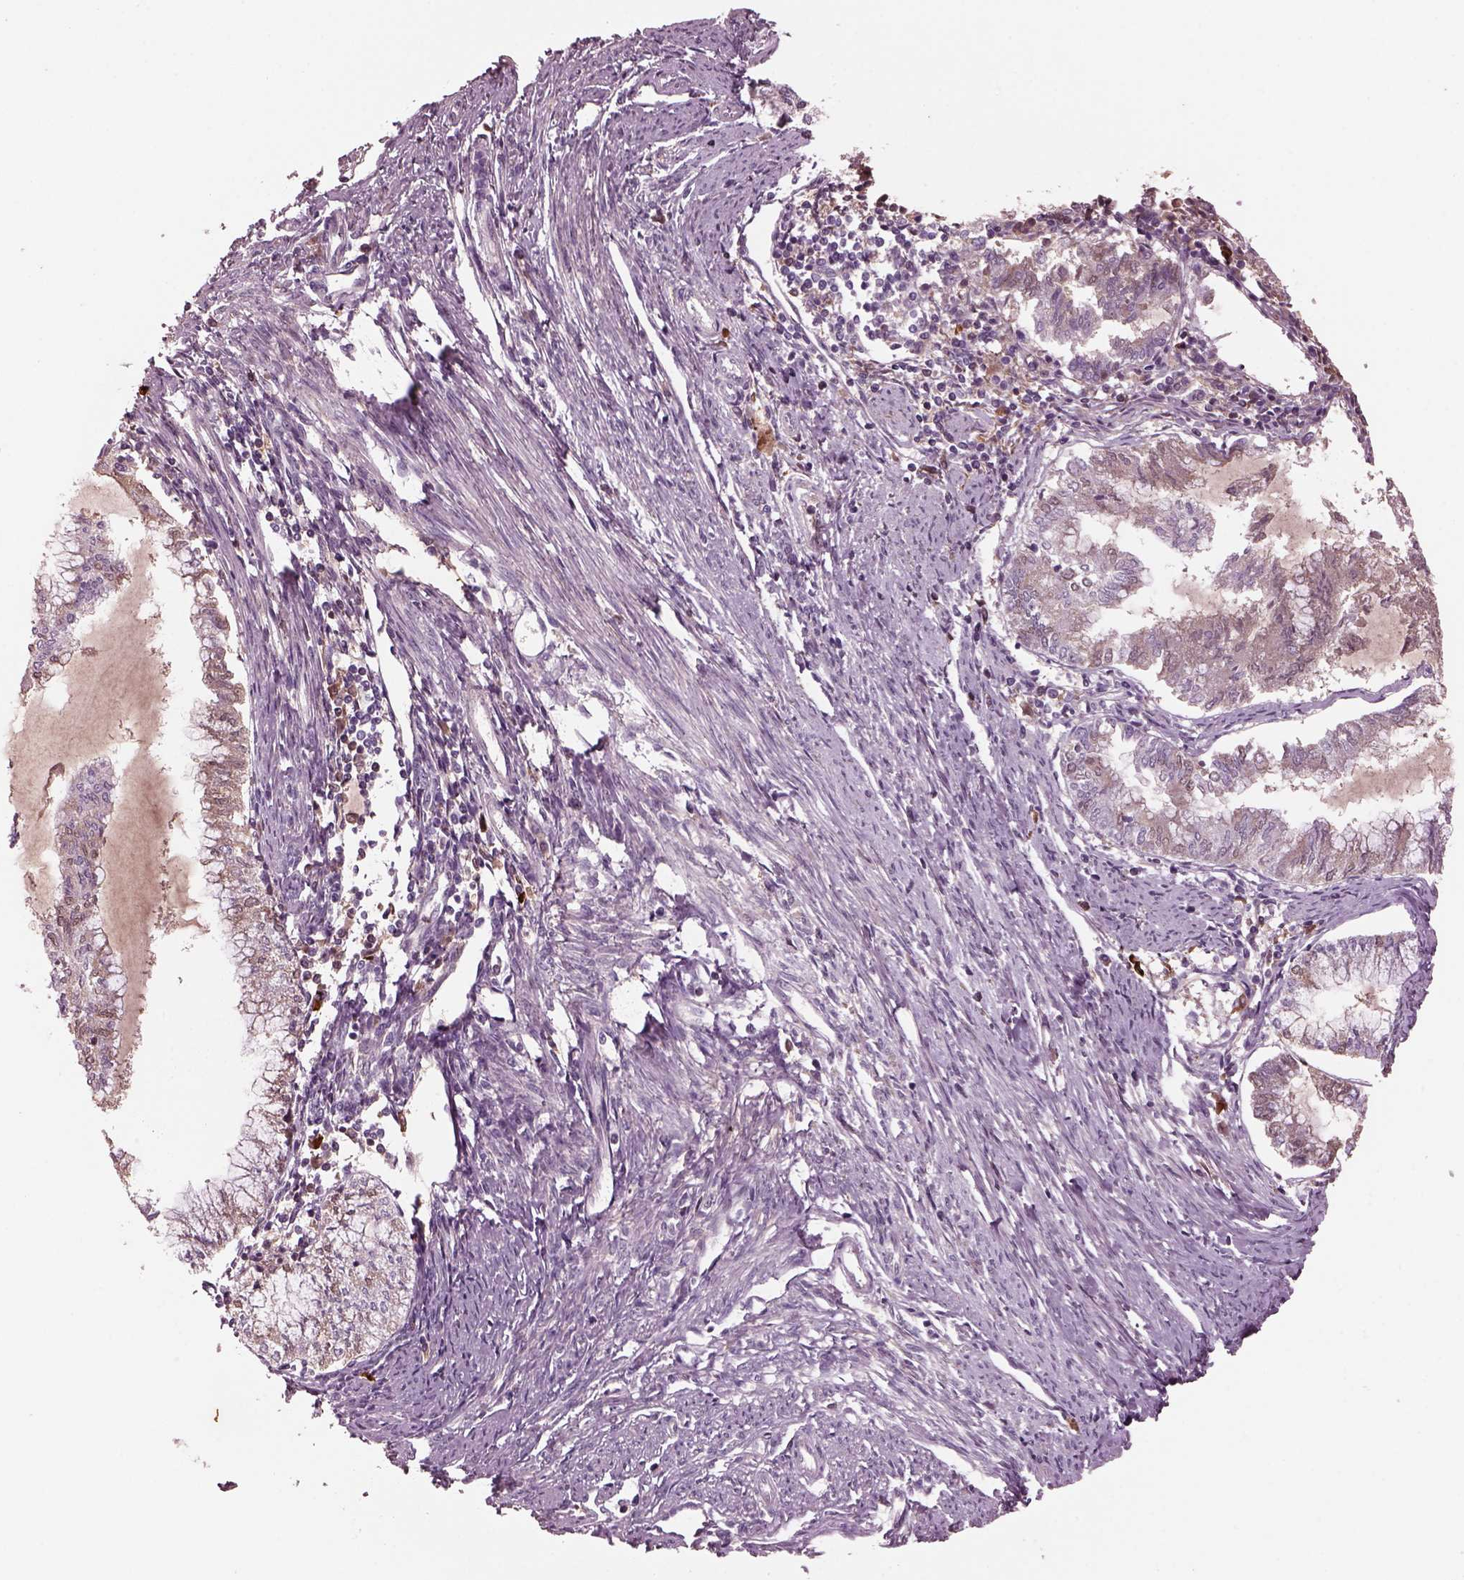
{"staining": {"intensity": "negative", "quantity": "none", "location": "none"}, "tissue": "endometrial cancer", "cell_type": "Tumor cells", "image_type": "cancer", "snomed": [{"axis": "morphology", "description": "Adenocarcinoma, NOS"}, {"axis": "topography", "description": "Endometrium"}], "caption": "A high-resolution micrograph shows immunohistochemistry (IHC) staining of endometrial cancer, which reveals no significant staining in tumor cells.", "gene": "PTX4", "patient": {"sex": "female", "age": 79}}